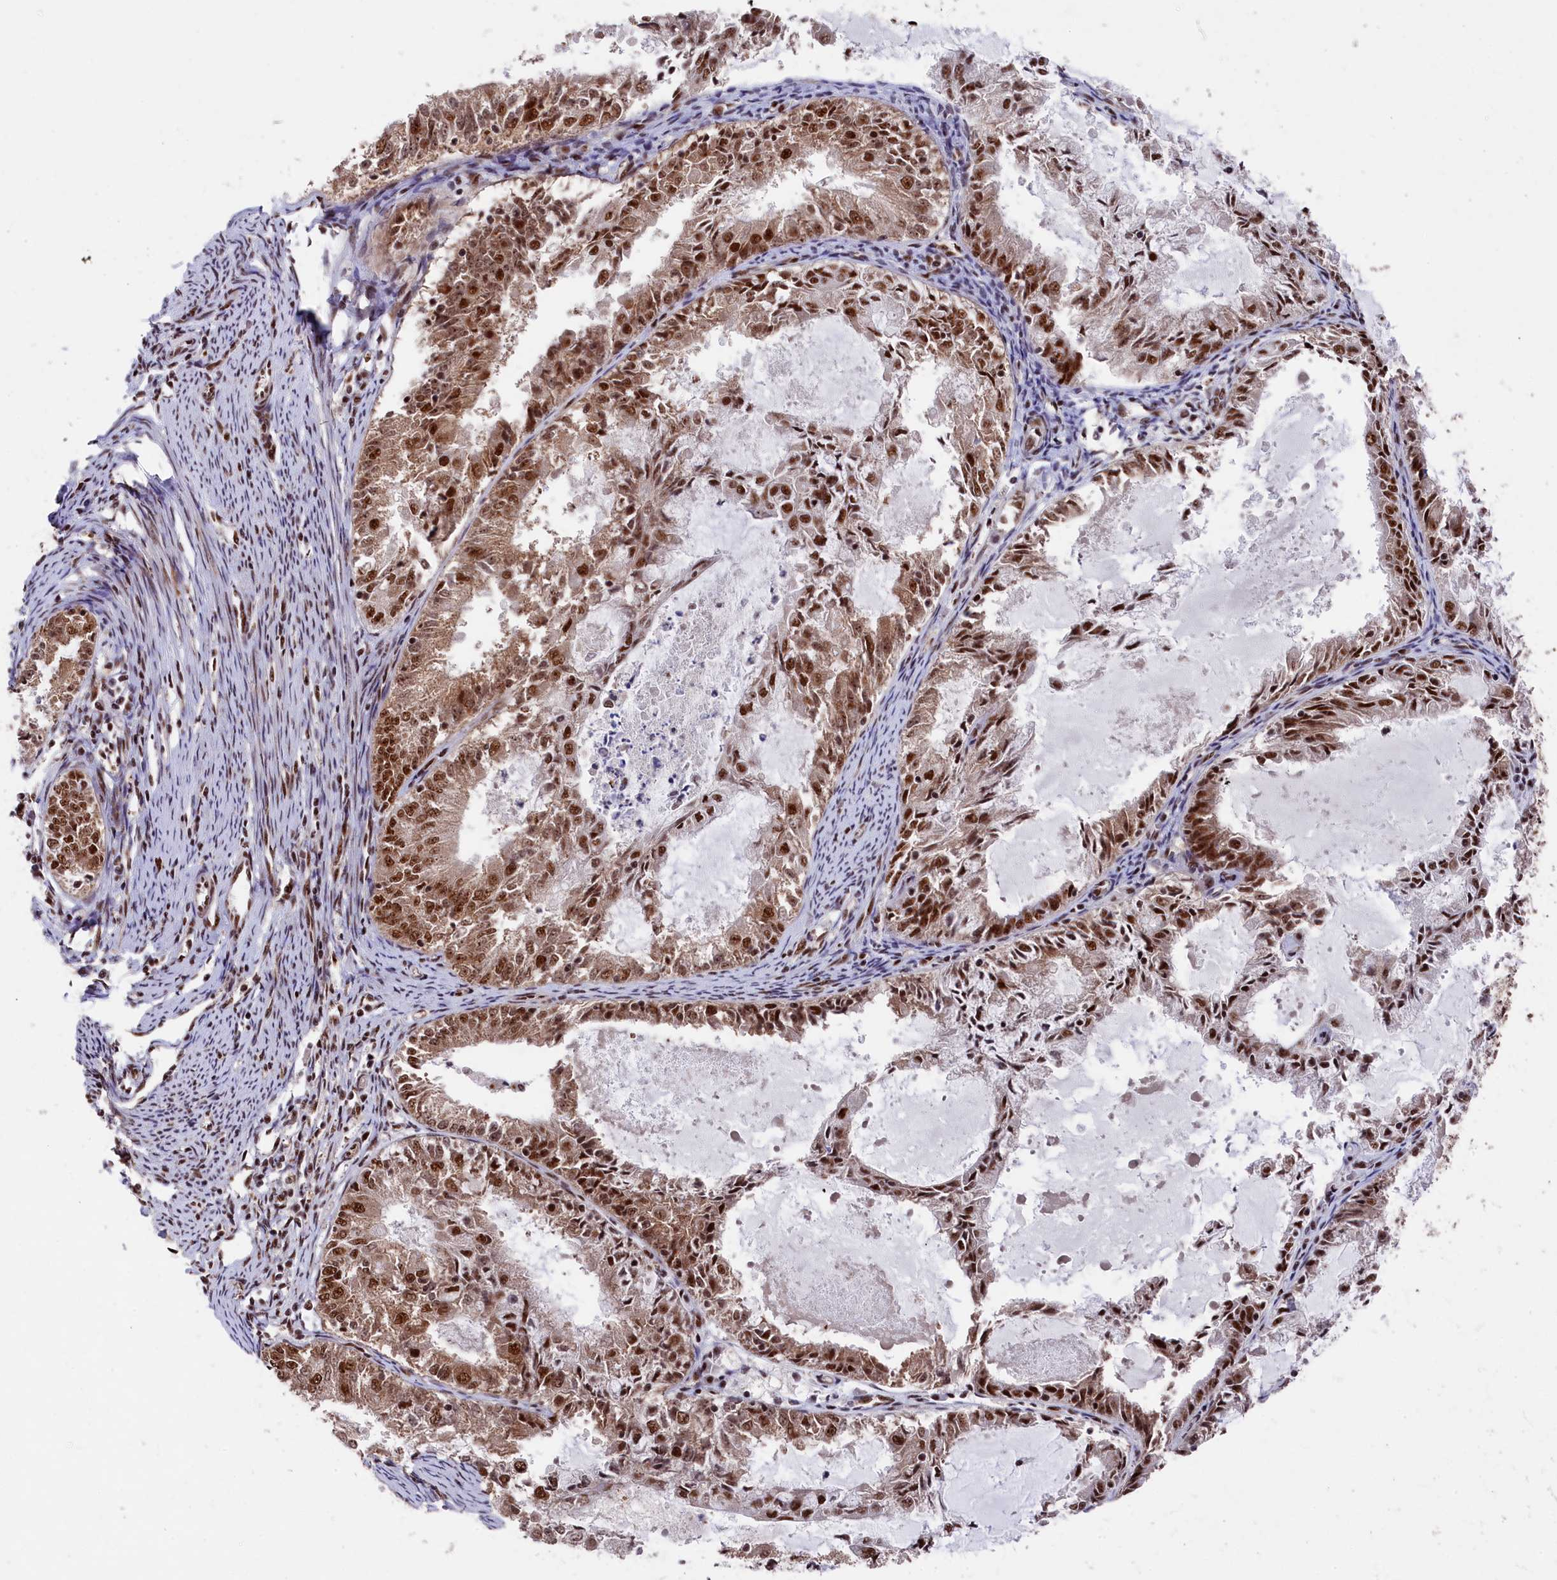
{"staining": {"intensity": "moderate", "quantity": ">75%", "location": "cytoplasmic/membranous,nuclear"}, "tissue": "endometrial cancer", "cell_type": "Tumor cells", "image_type": "cancer", "snomed": [{"axis": "morphology", "description": "Adenocarcinoma, NOS"}, {"axis": "topography", "description": "Endometrium"}], "caption": "Immunohistochemical staining of human endometrial adenocarcinoma demonstrates moderate cytoplasmic/membranous and nuclear protein positivity in approximately >75% of tumor cells. The protein is stained brown, and the nuclei are stained in blue (DAB IHC with brightfield microscopy, high magnification).", "gene": "PRPF31", "patient": {"sex": "female", "age": 57}}